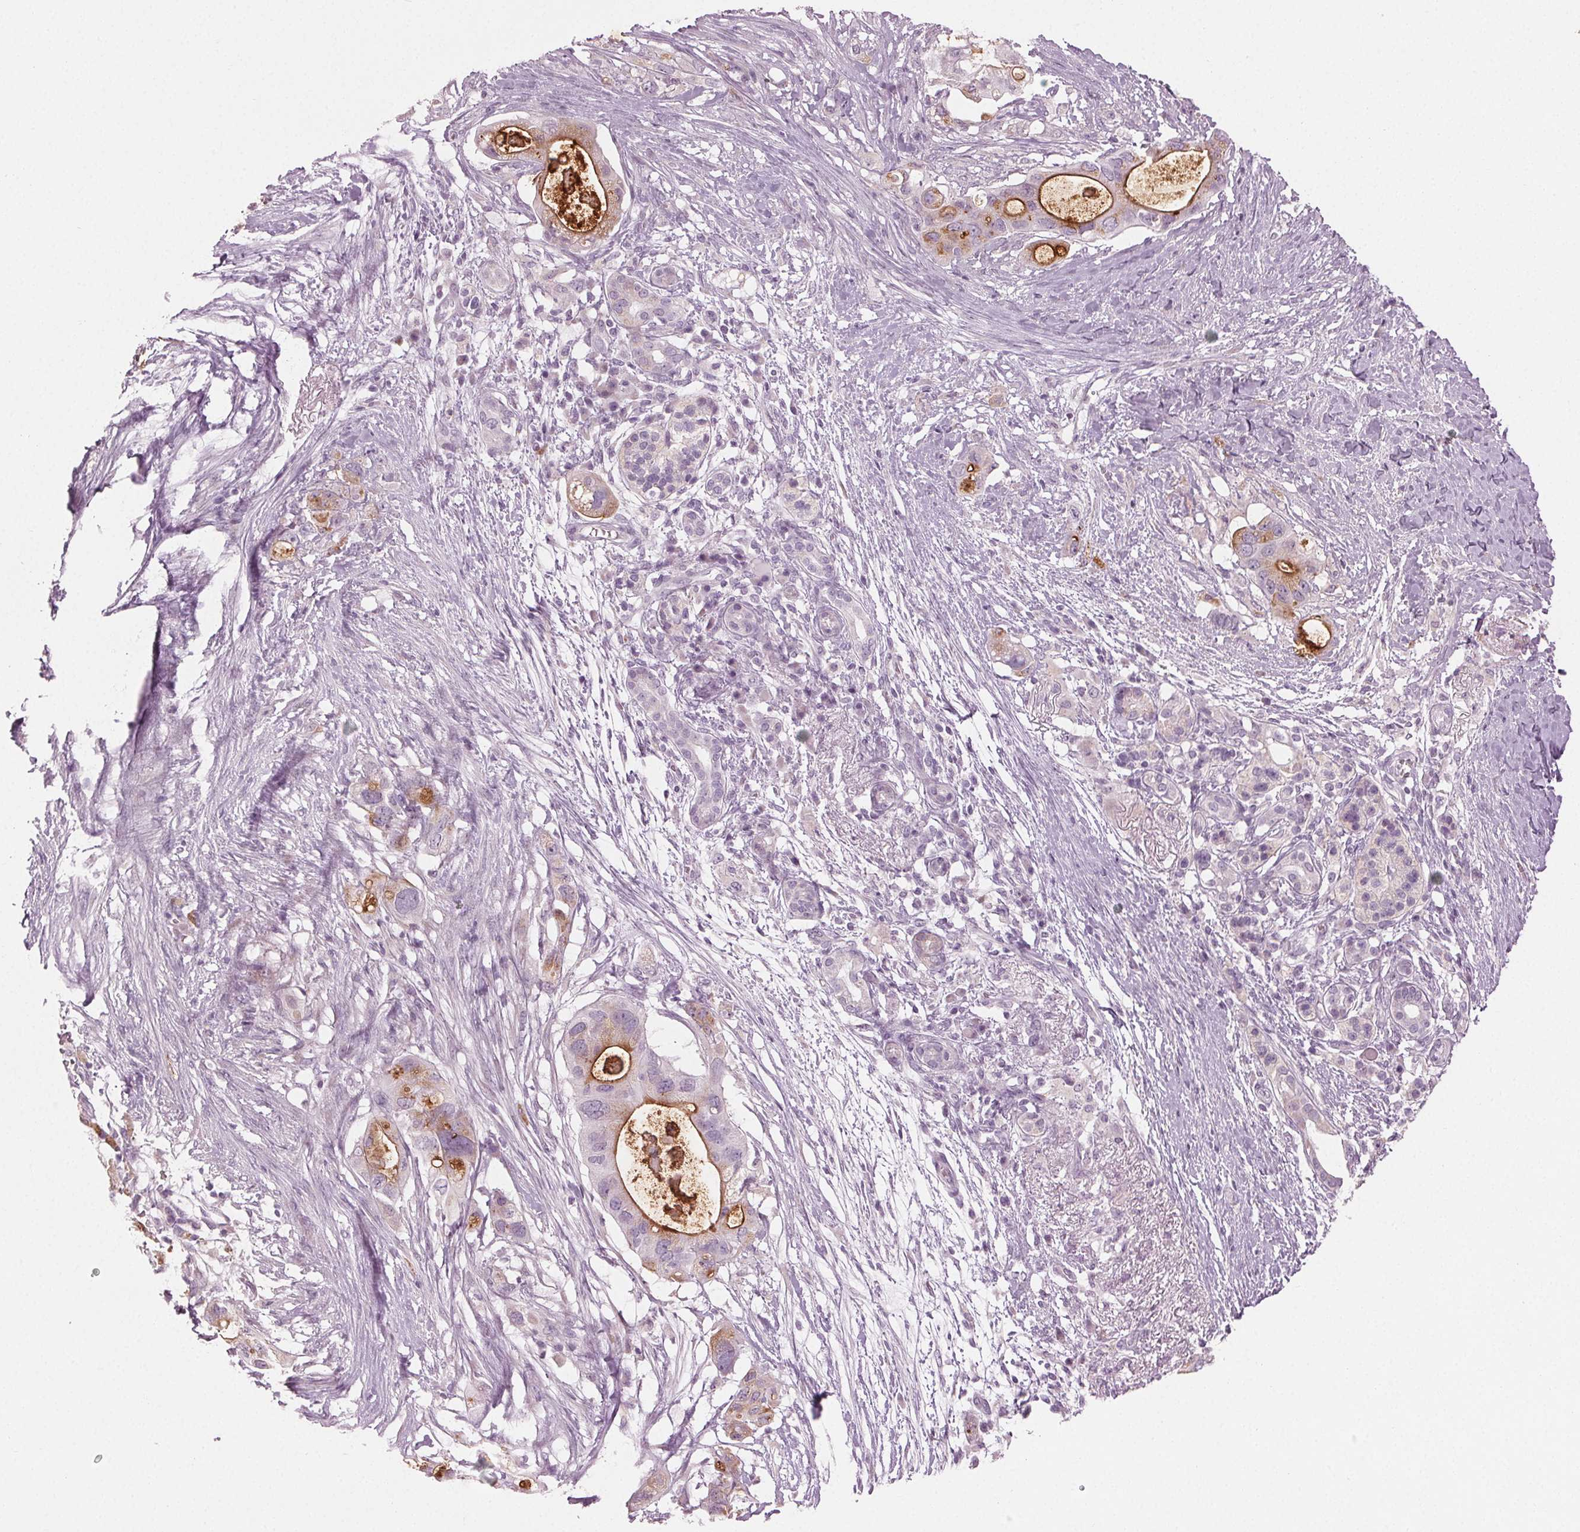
{"staining": {"intensity": "moderate", "quantity": "<25%", "location": "cytoplasmic/membranous"}, "tissue": "pancreatic cancer", "cell_type": "Tumor cells", "image_type": "cancer", "snomed": [{"axis": "morphology", "description": "Adenocarcinoma, NOS"}, {"axis": "topography", "description": "Pancreas"}], "caption": "Pancreatic cancer (adenocarcinoma) tissue reveals moderate cytoplasmic/membranous positivity in about <25% of tumor cells", "gene": "PRAP1", "patient": {"sex": "female", "age": 72}}